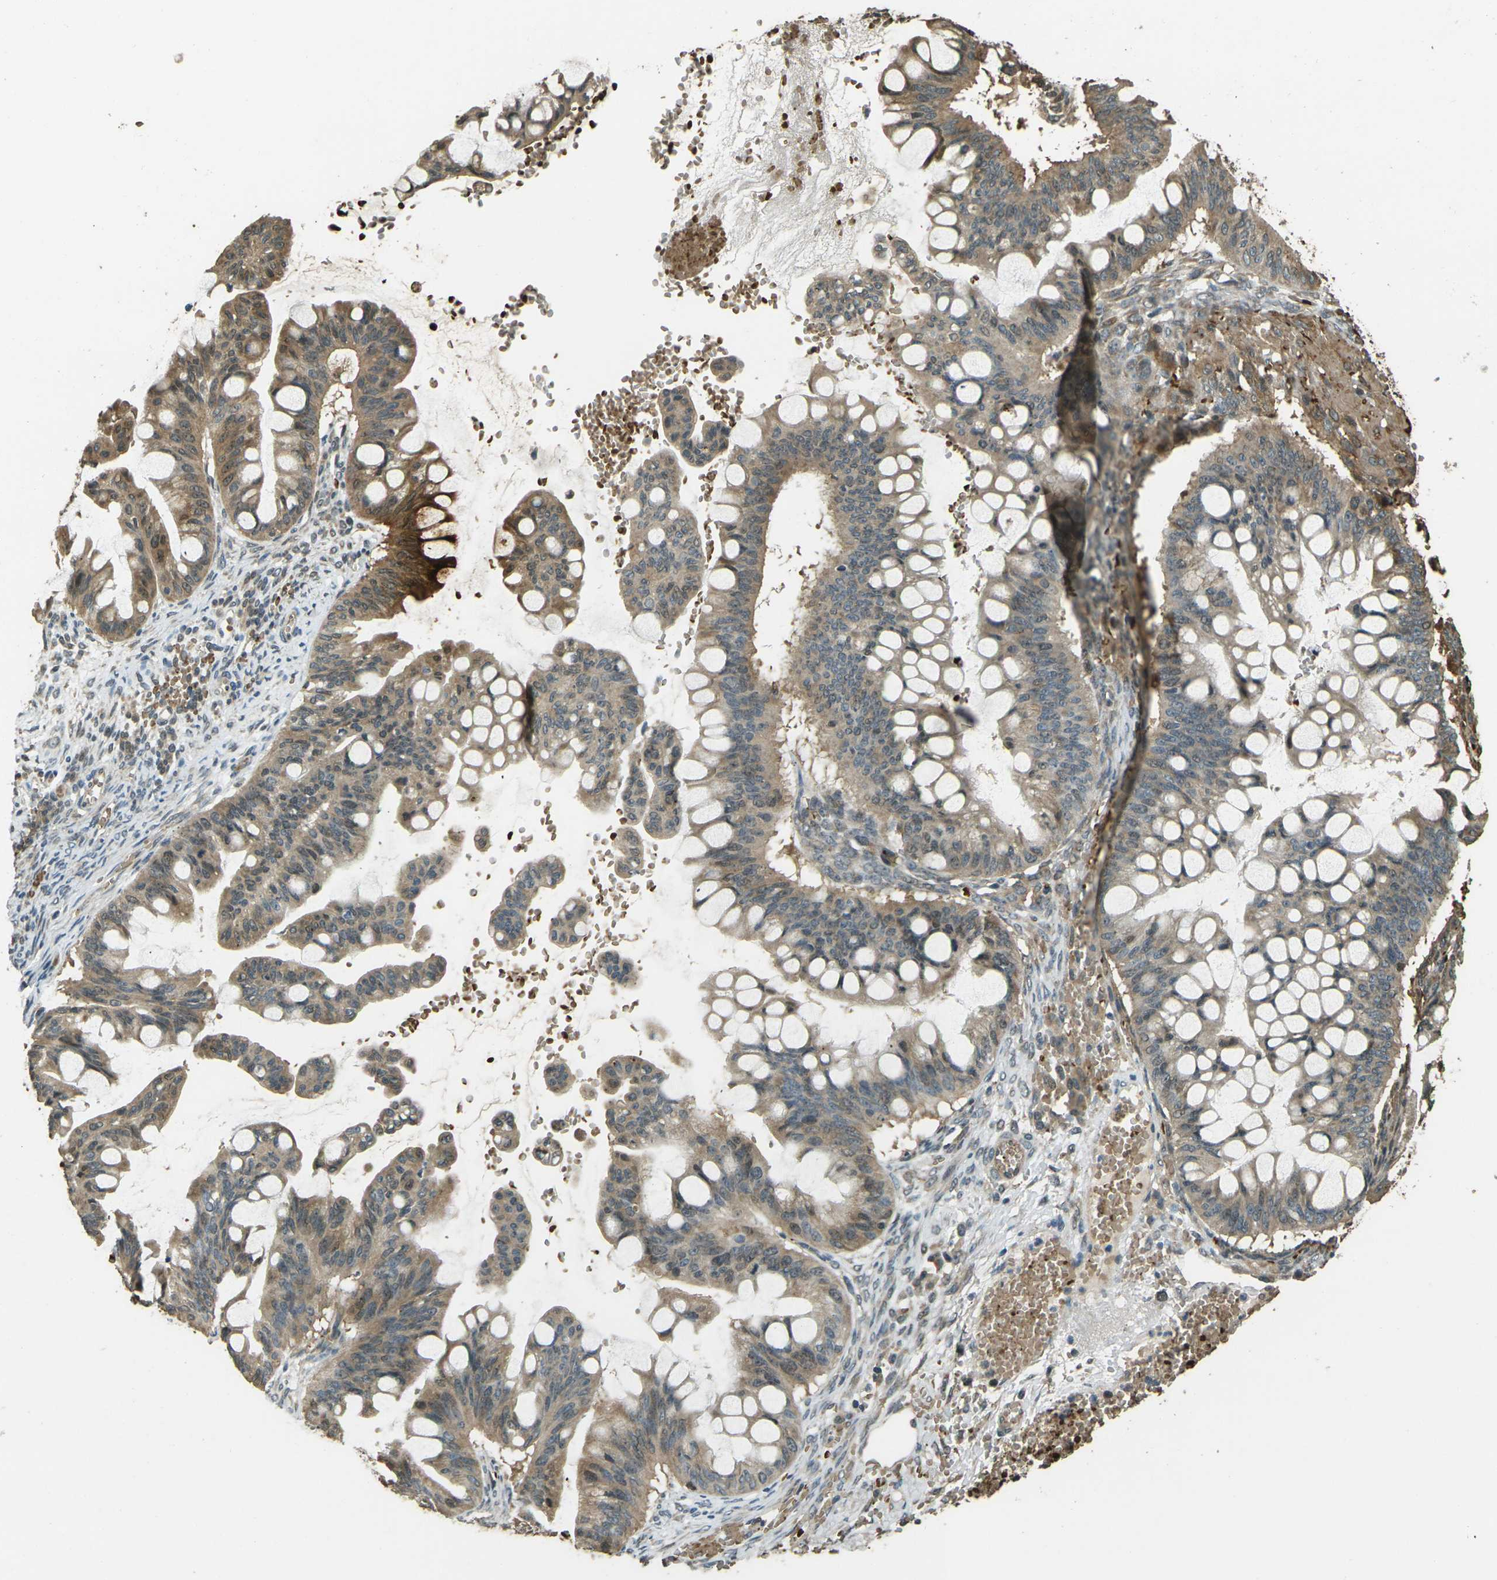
{"staining": {"intensity": "moderate", "quantity": "25%-75%", "location": "cytoplasmic/membranous"}, "tissue": "ovarian cancer", "cell_type": "Tumor cells", "image_type": "cancer", "snomed": [{"axis": "morphology", "description": "Cystadenocarcinoma, mucinous, NOS"}, {"axis": "topography", "description": "Ovary"}], "caption": "IHC micrograph of ovarian mucinous cystadenocarcinoma stained for a protein (brown), which exhibits medium levels of moderate cytoplasmic/membranous positivity in approximately 25%-75% of tumor cells.", "gene": "TOR1A", "patient": {"sex": "female", "age": 73}}